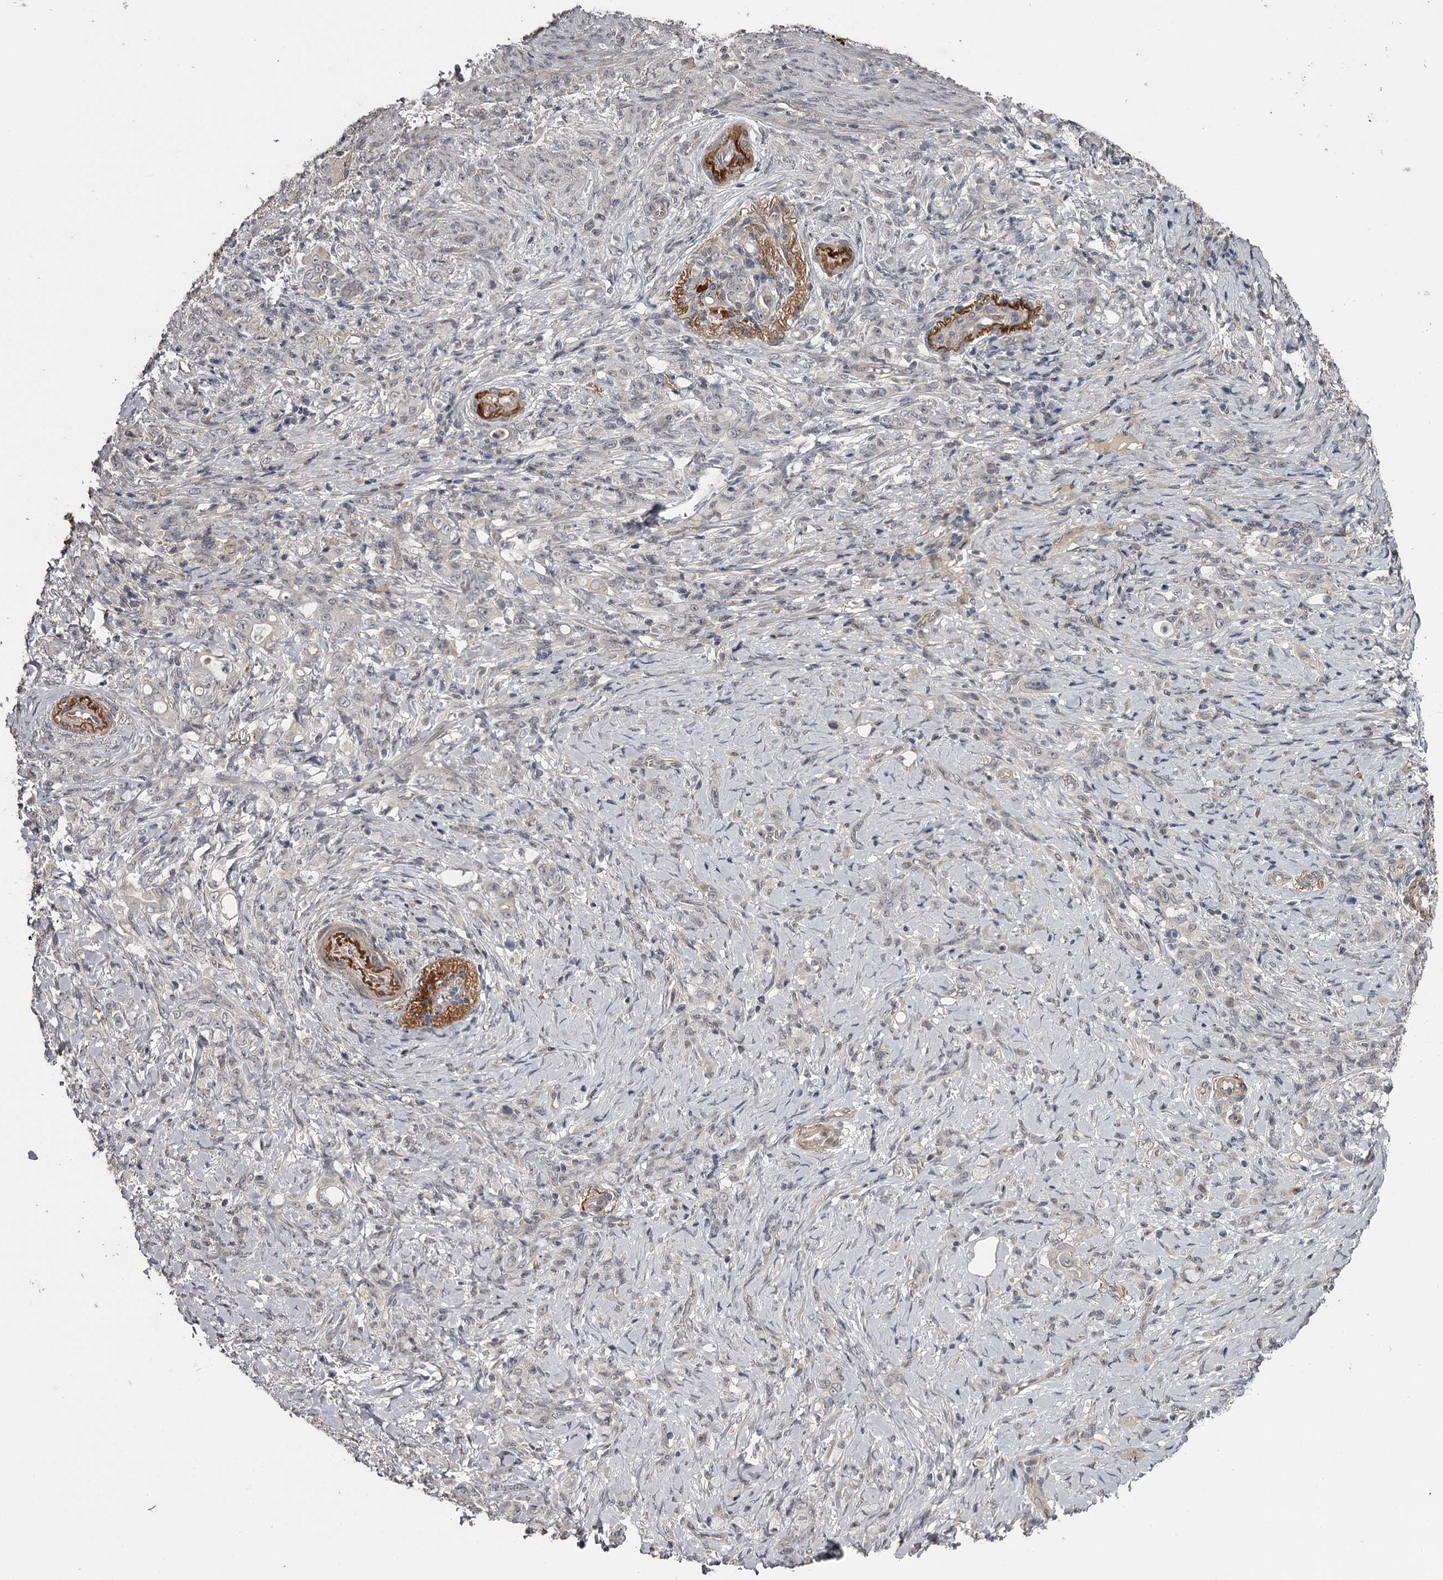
{"staining": {"intensity": "negative", "quantity": "none", "location": "none"}, "tissue": "stomach cancer", "cell_type": "Tumor cells", "image_type": "cancer", "snomed": [{"axis": "morphology", "description": "Adenocarcinoma, NOS"}, {"axis": "topography", "description": "Stomach"}], "caption": "Immunohistochemistry of stomach adenocarcinoma exhibits no staining in tumor cells.", "gene": "CWF19L2", "patient": {"sex": "female", "age": 79}}